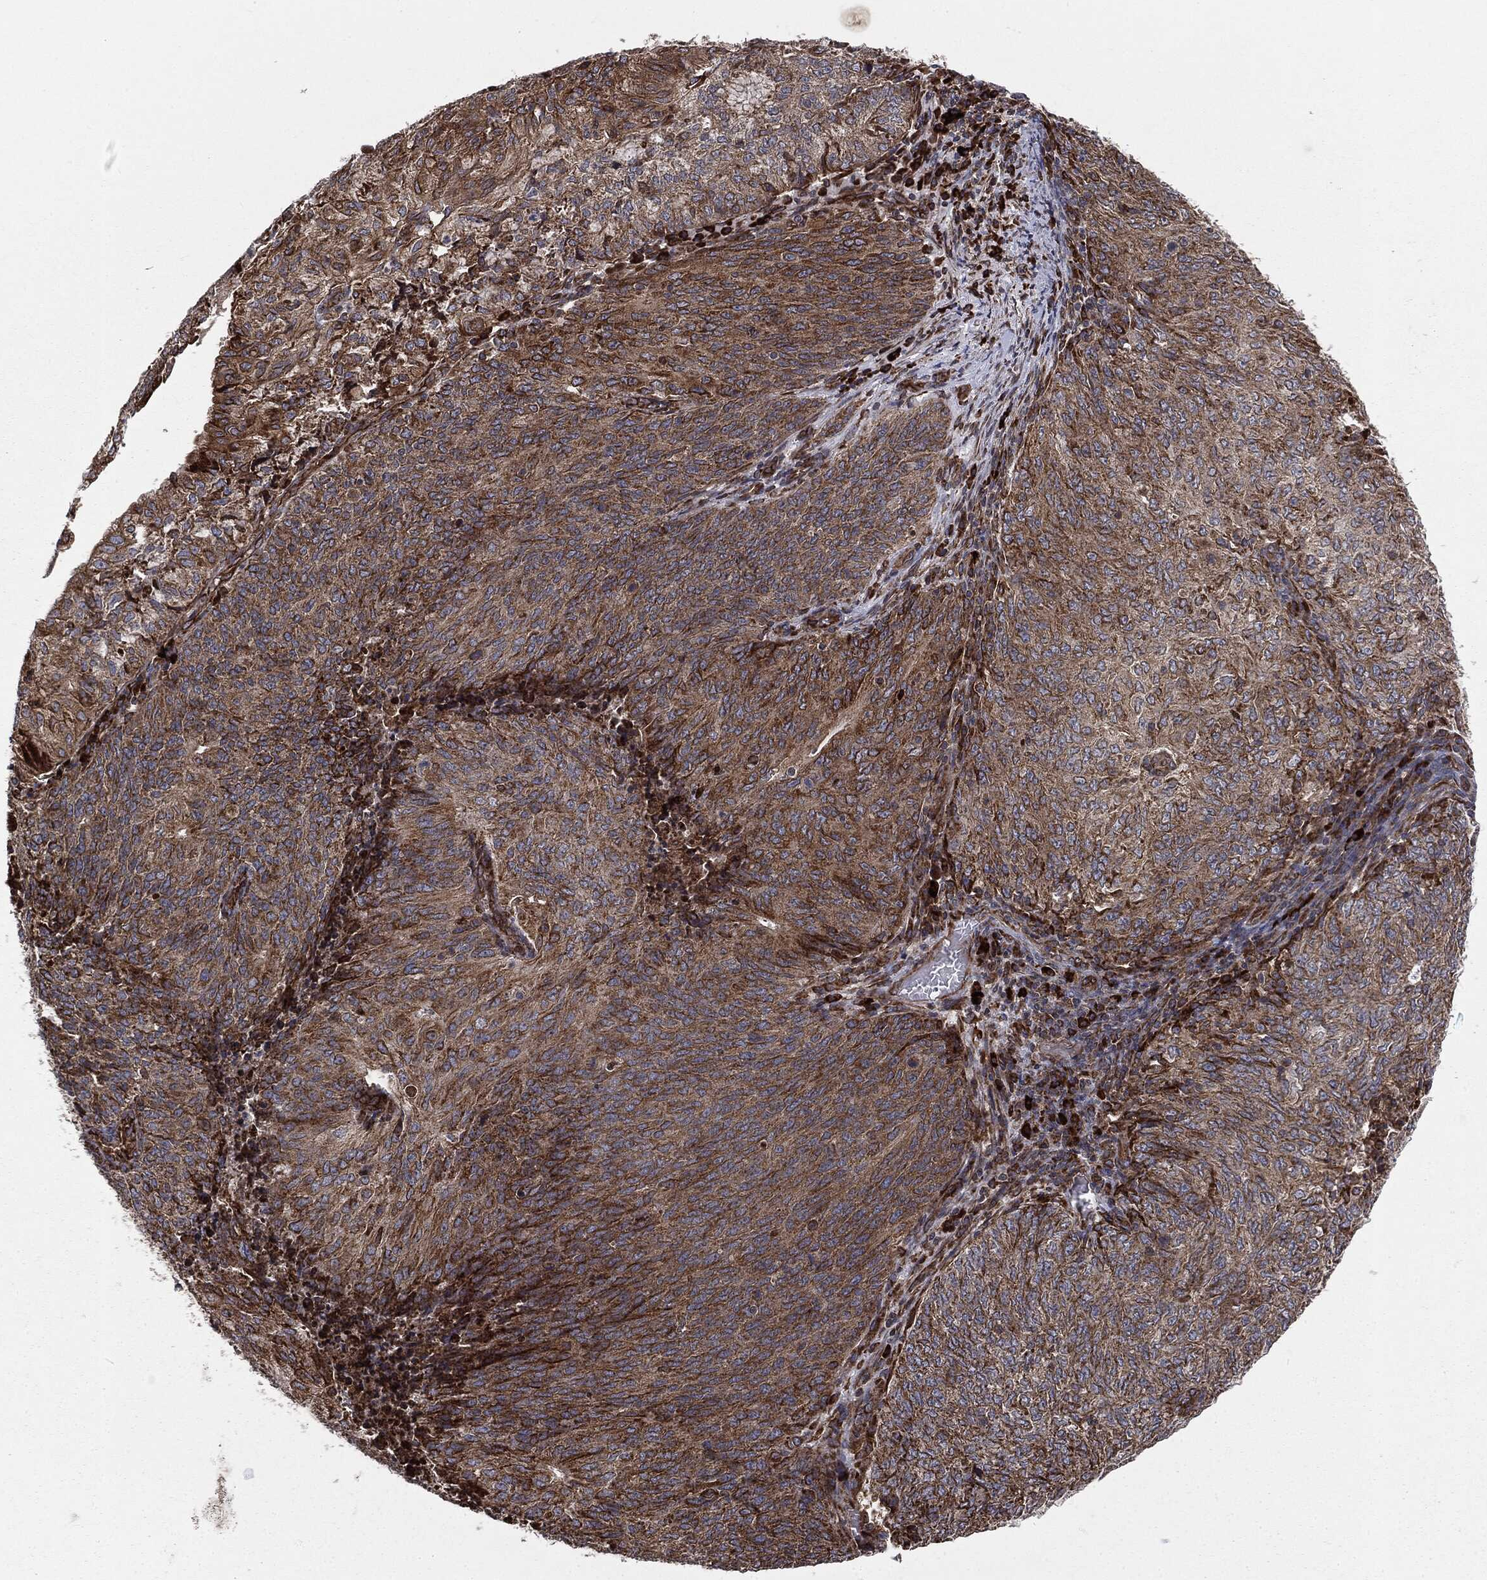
{"staining": {"intensity": "strong", "quantity": ">75%", "location": "cytoplasmic/membranous"}, "tissue": "endometrial cancer", "cell_type": "Tumor cells", "image_type": "cancer", "snomed": [{"axis": "morphology", "description": "Adenocarcinoma, NOS"}, {"axis": "topography", "description": "Endometrium"}], "caption": "The image reveals staining of endometrial adenocarcinoma, revealing strong cytoplasmic/membranous protein staining (brown color) within tumor cells.", "gene": "CYLD", "patient": {"sex": "female", "age": 82}}